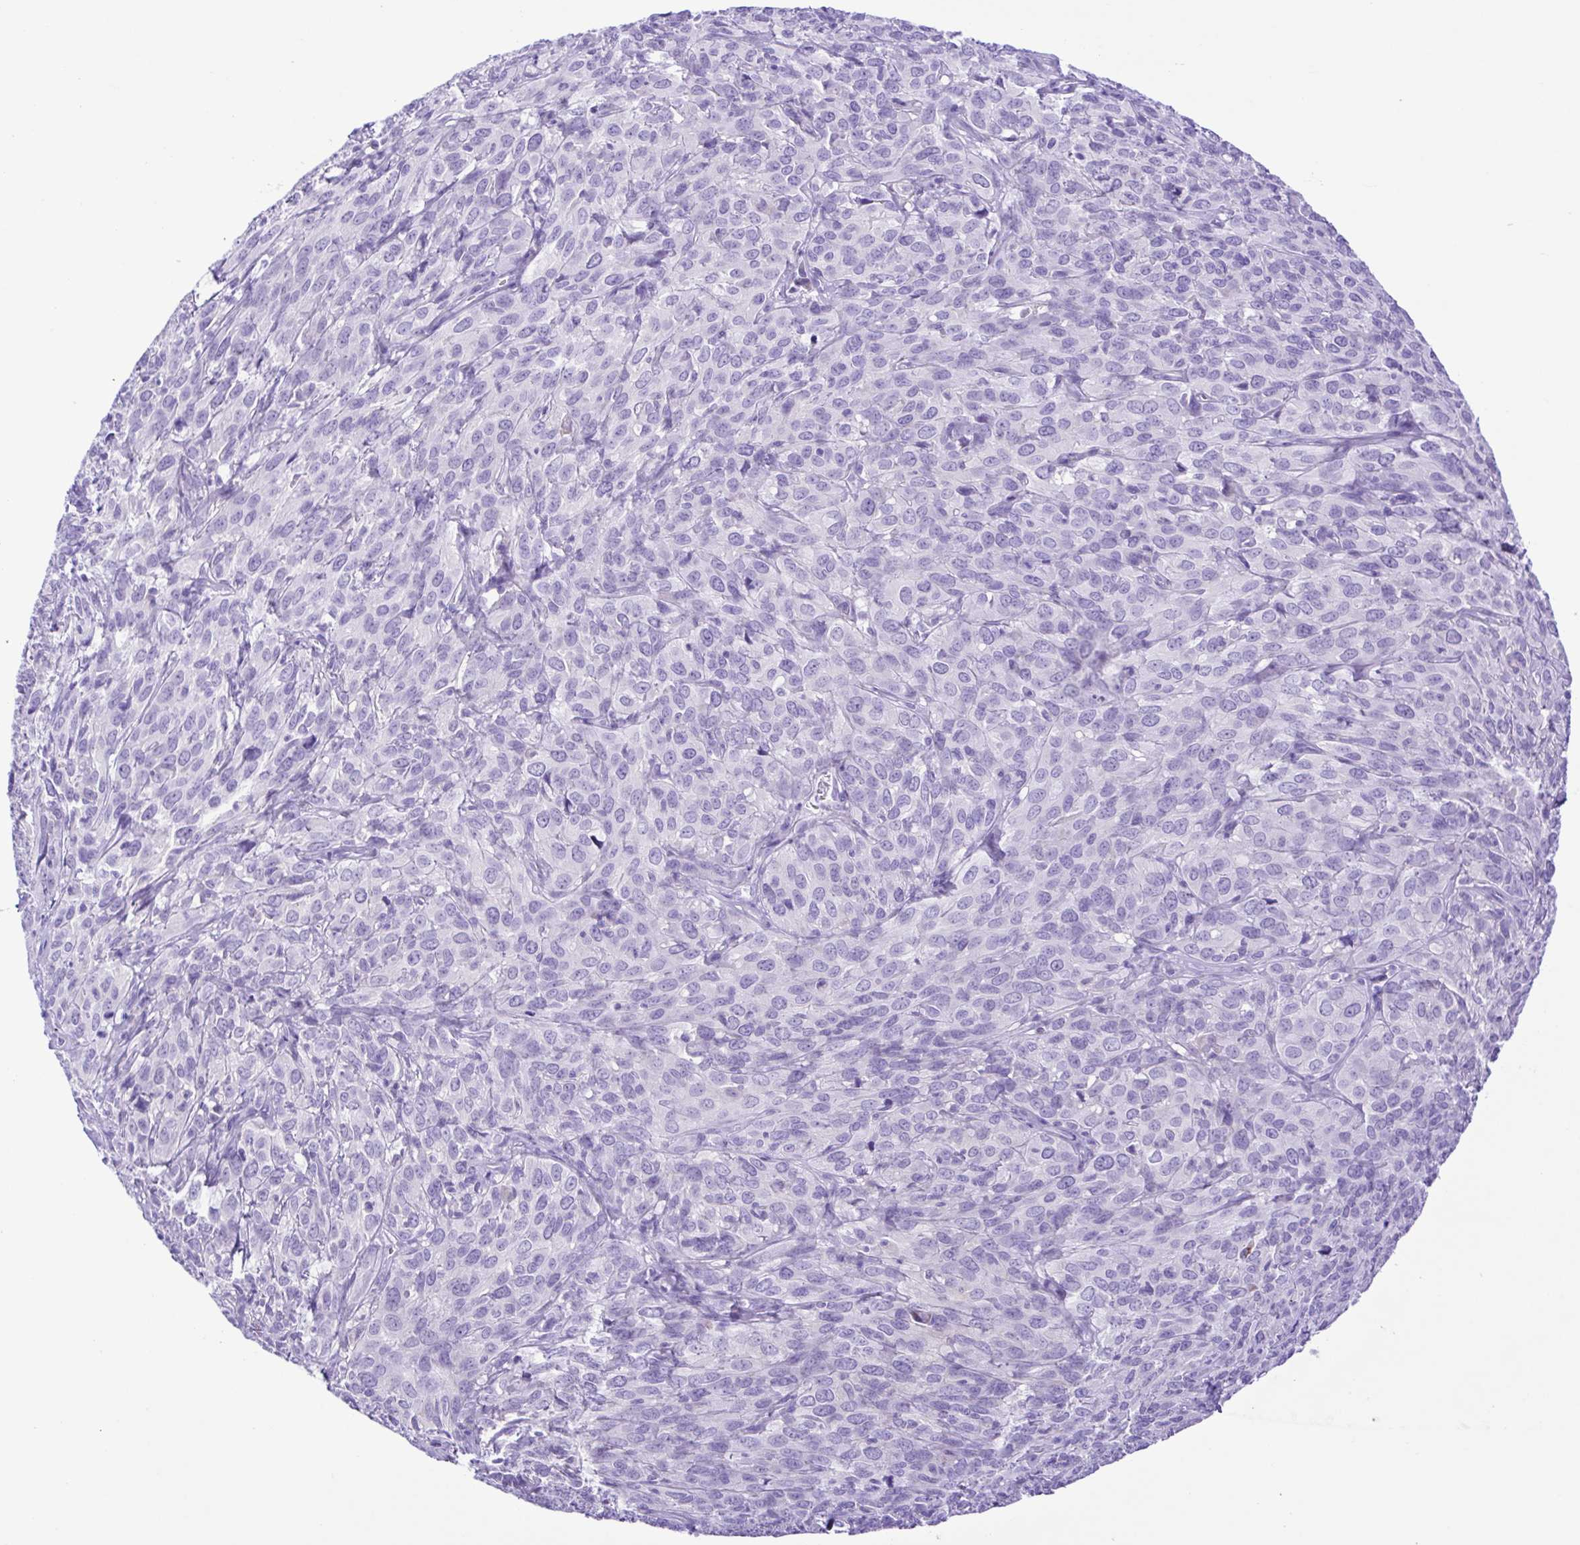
{"staining": {"intensity": "negative", "quantity": "none", "location": "none"}, "tissue": "cervical cancer", "cell_type": "Tumor cells", "image_type": "cancer", "snomed": [{"axis": "morphology", "description": "Squamous cell carcinoma, NOS"}, {"axis": "topography", "description": "Cervix"}], "caption": "Immunohistochemistry (IHC) histopathology image of neoplastic tissue: cervical squamous cell carcinoma stained with DAB (3,3'-diaminobenzidine) exhibits no significant protein staining in tumor cells. Brightfield microscopy of IHC stained with DAB (3,3'-diaminobenzidine) (brown) and hematoxylin (blue), captured at high magnification.", "gene": "SYT1", "patient": {"sex": "female", "age": 51}}